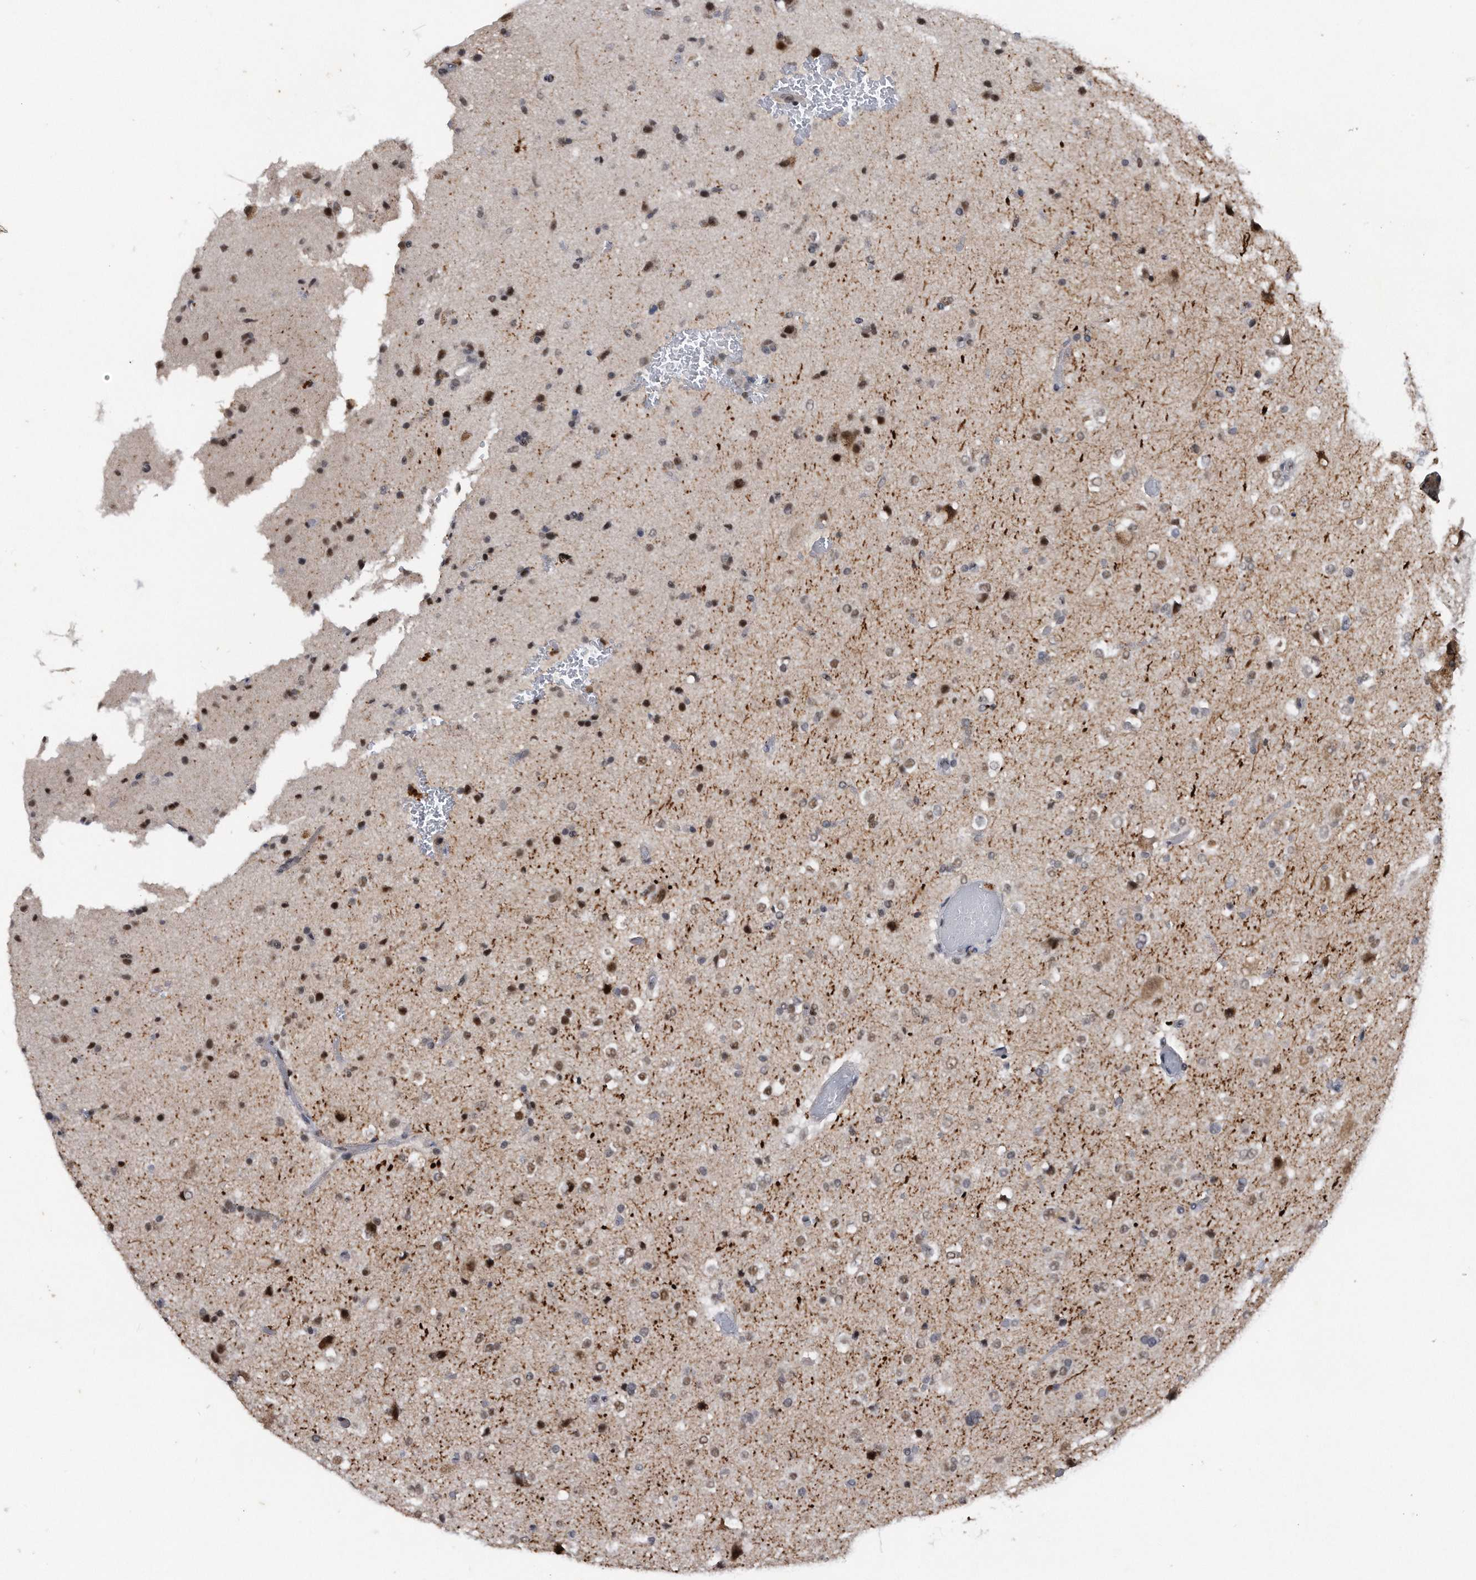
{"staining": {"intensity": "moderate", "quantity": "<25%", "location": "nuclear"}, "tissue": "glioma", "cell_type": "Tumor cells", "image_type": "cancer", "snomed": [{"axis": "morphology", "description": "Glioma, malignant, Low grade"}, {"axis": "topography", "description": "Brain"}], "caption": "A brown stain labels moderate nuclear expression of a protein in human malignant glioma (low-grade) tumor cells.", "gene": "VIRMA", "patient": {"sex": "male", "age": 65}}